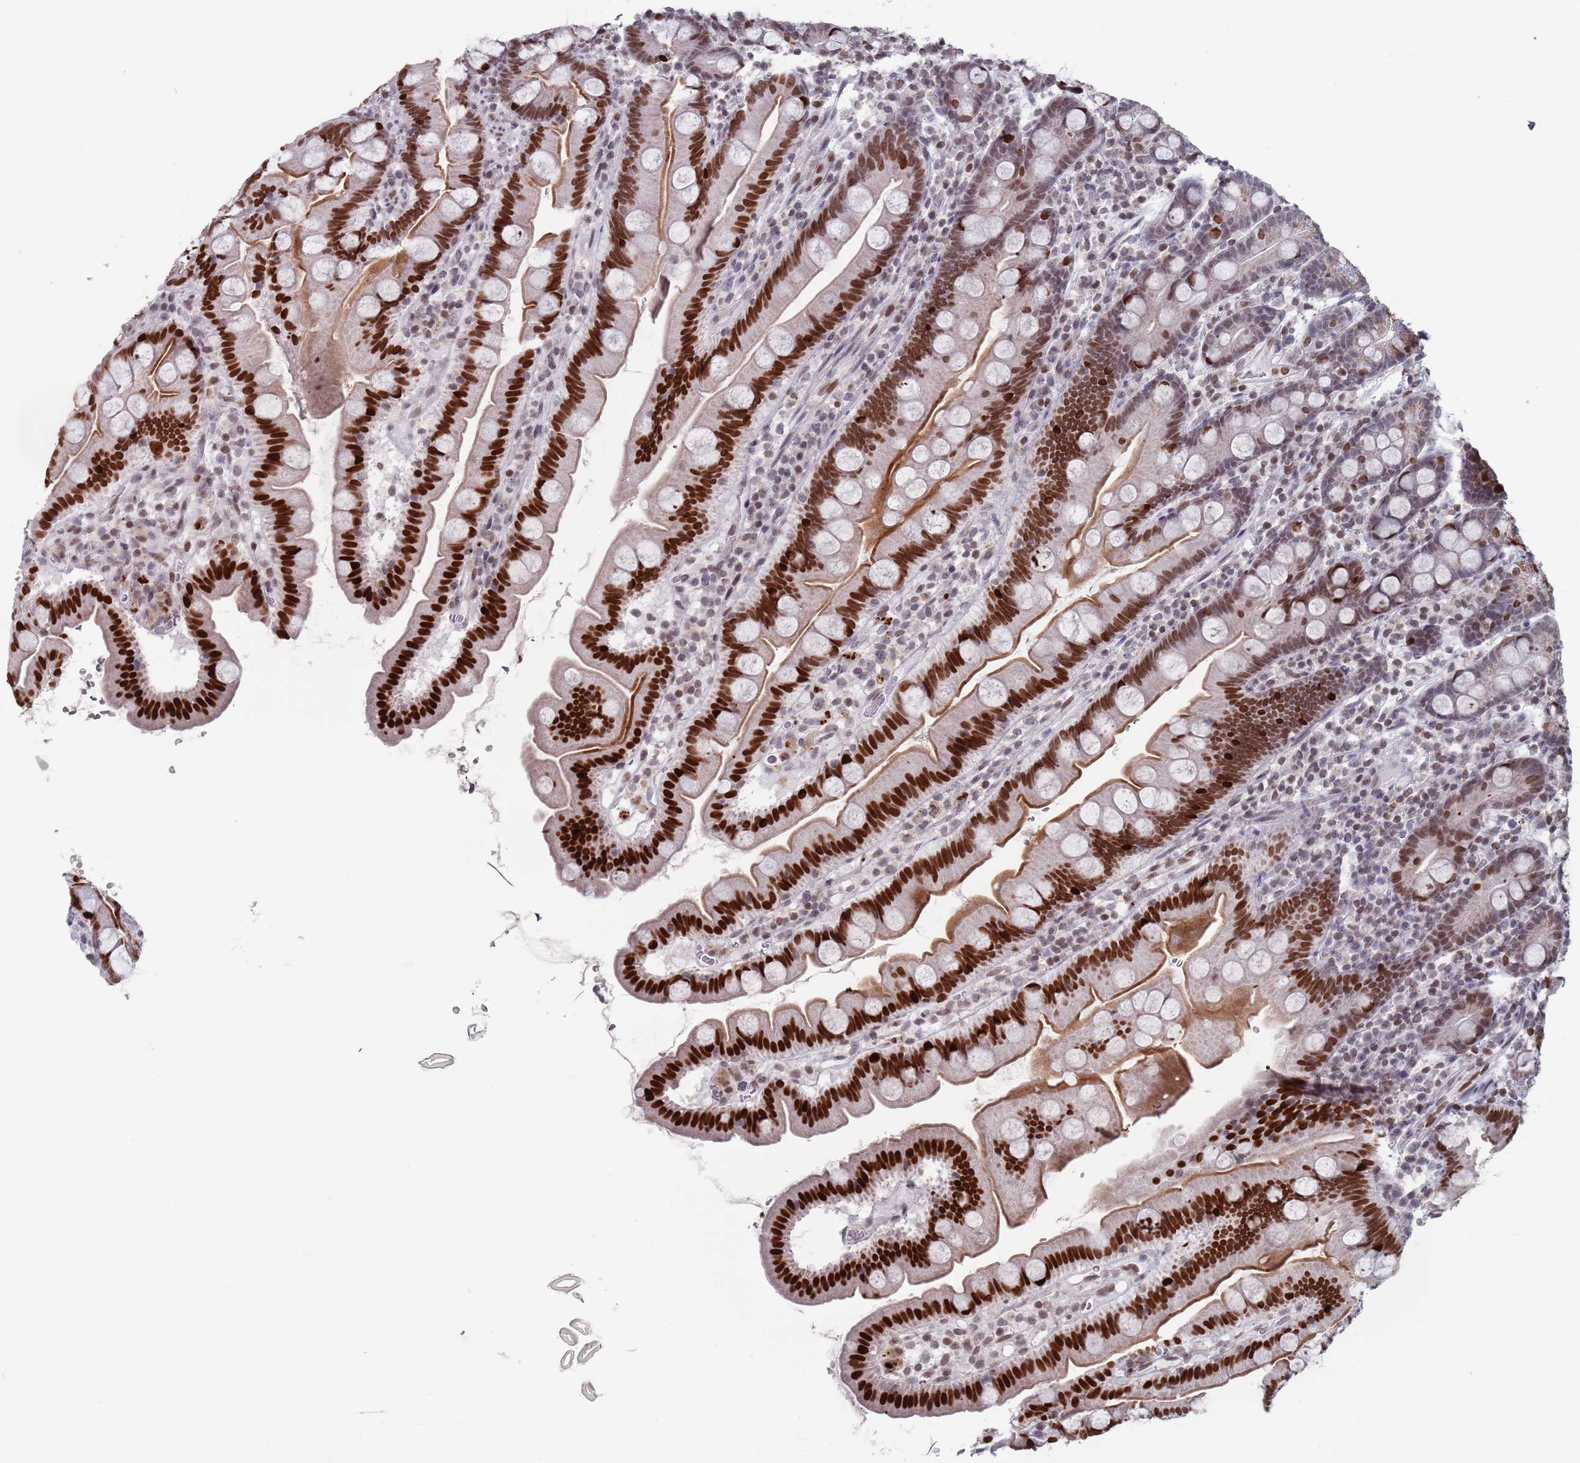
{"staining": {"intensity": "strong", "quantity": ">75%", "location": "cytoplasmic/membranous,nuclear"}, "tissue": "small intestine", "cell_type": "Glandular cells", "image_type": "normal", "snomed": [{"axis": "morphology", "description": "Normal tissue, NOS"}, {"axis": "topography", "description": "Small intestine"}], "caption": "Immunohistochemical staining of normal small intestine reveals high levels of strong cytoplasmic/membranous,nuclear positivity in about >75% of glandular cells. (IHC, brightfield microscopy, high magnification).", "gene": "MFSD12", "patient": {"sex": "female", "age": 68}}